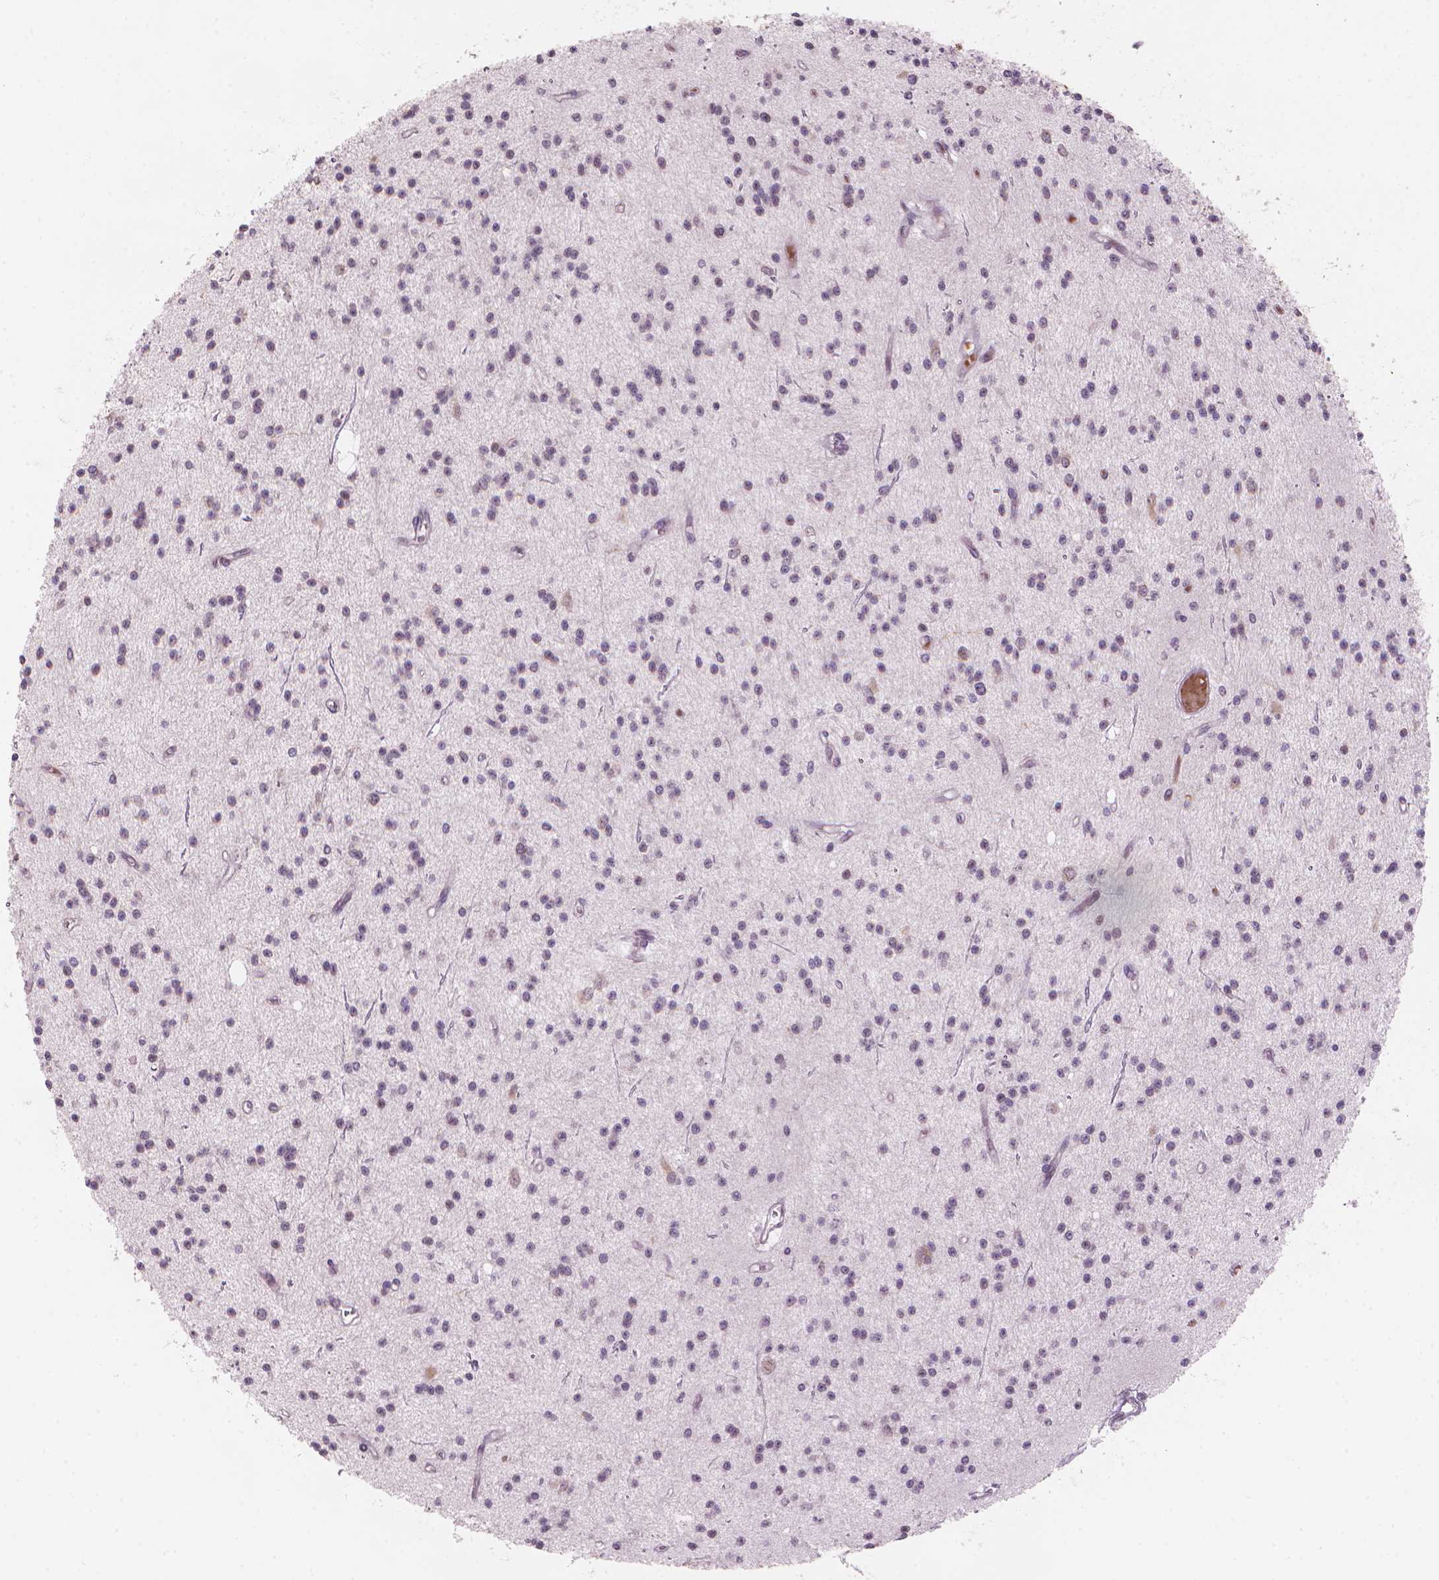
{"staining": {"intensity": "weak", "quantity": "25%-75%", "location": "nuclear"}, "tissue": "glioma", "cell_type": "Tumor cells", "image_type": "cancer", "snomed": [{"axis": "morphology", "description": "Glioma, malignant, Low grade"}, {"axis": "topography", "description": "Brain"}], "caption": "Protein staining demonstrates weak nuclear positivity in approximately 25%-75% of tumor cells in malignant low-grade glioma.", "gene": "IFFO1", "patient": {"sex": "male", "age": 27}}